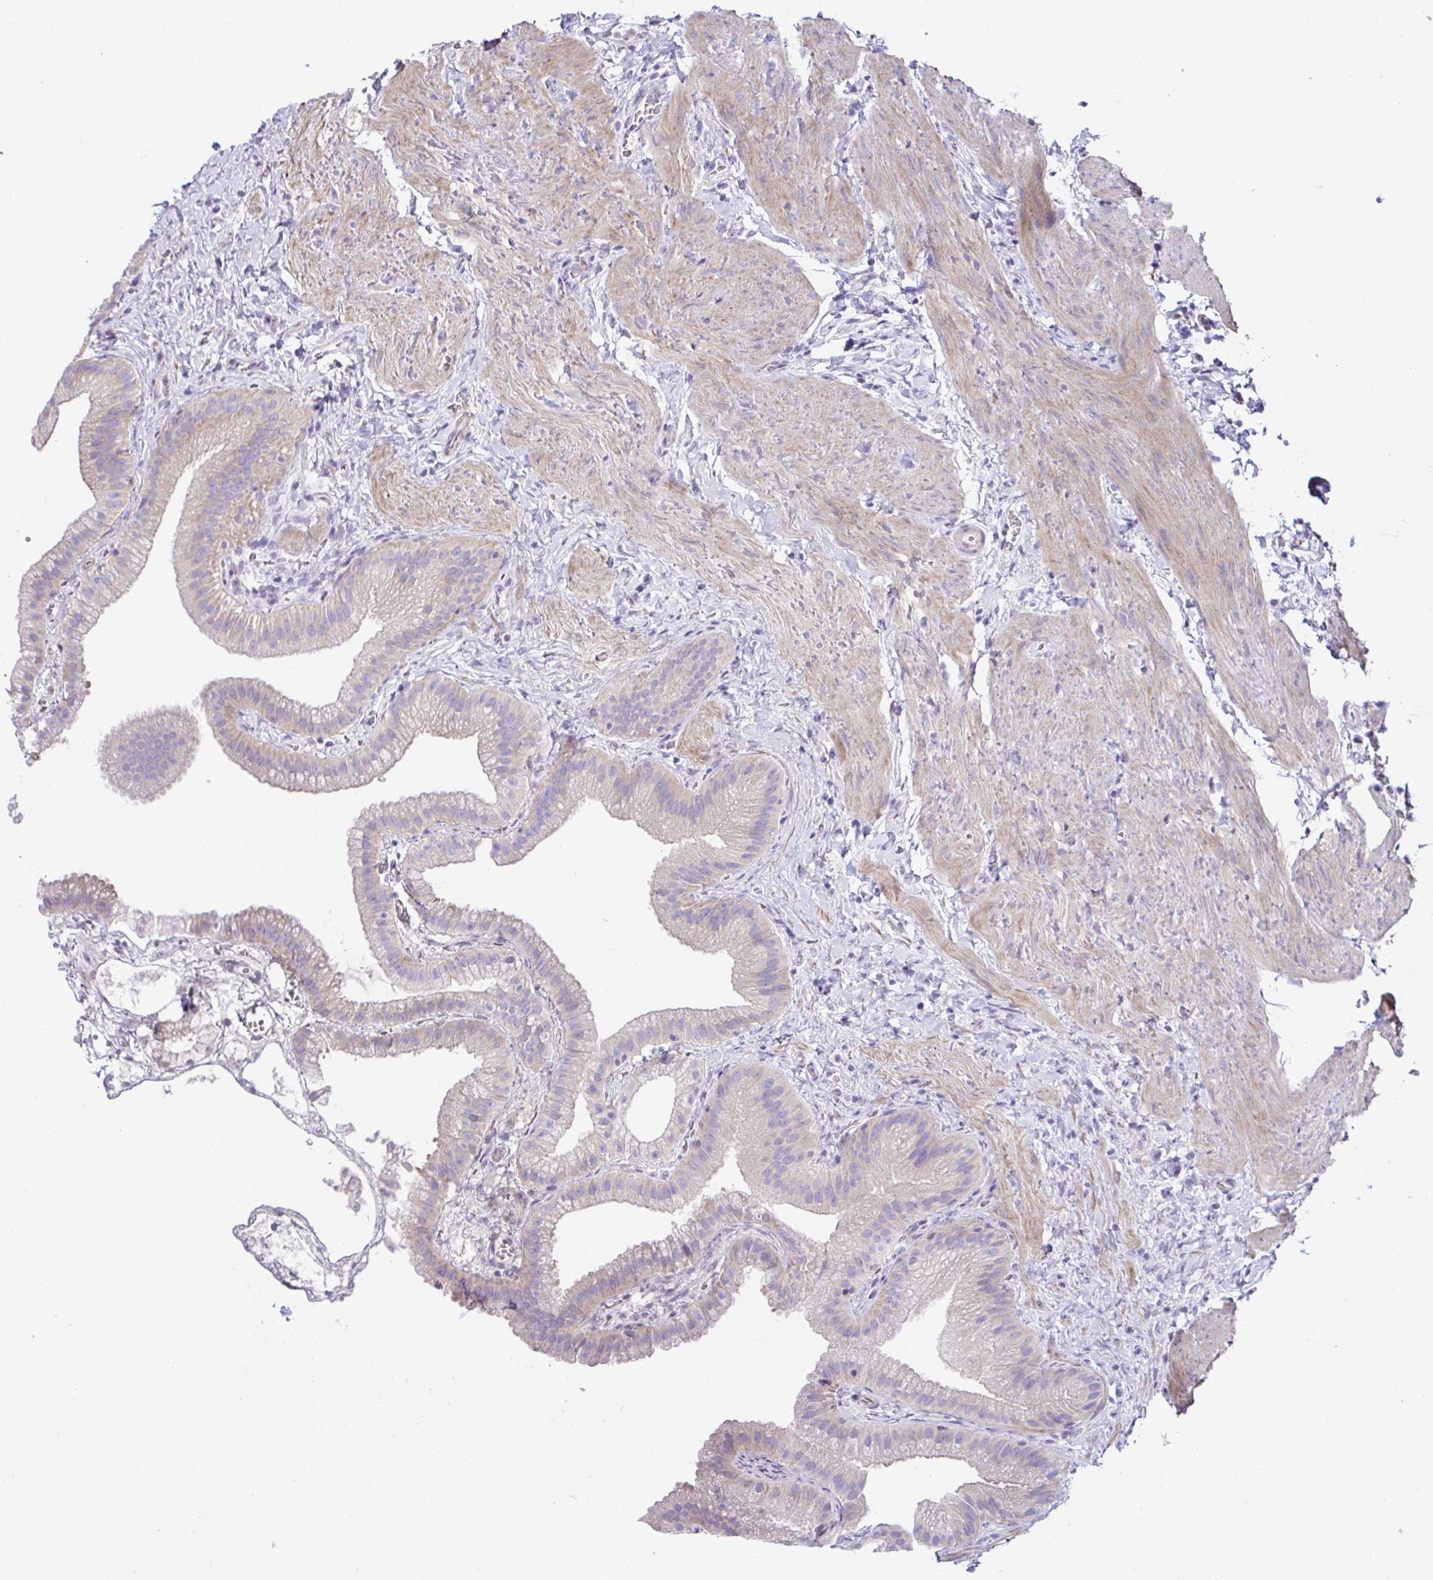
{"staining": {"intensity": "weak", "quantity": "<25%", "location": "cytoplasmic/membranous"}, "tissue": "gallbladder", "cell_type": "Glandular cells", "image_type": "normal", "snomed": [{"axis": "morphology", "description": "Normal tissue, NOS"}, {"axis": "topography", "description": "Gallbladder"}], "caption": "Immunohistochemistry (IHC) of normal human gallbladder exhibits no positivity in glandular cells.", "gene": "OR4P4", "patient": {"sex": "female", "age": 63}}